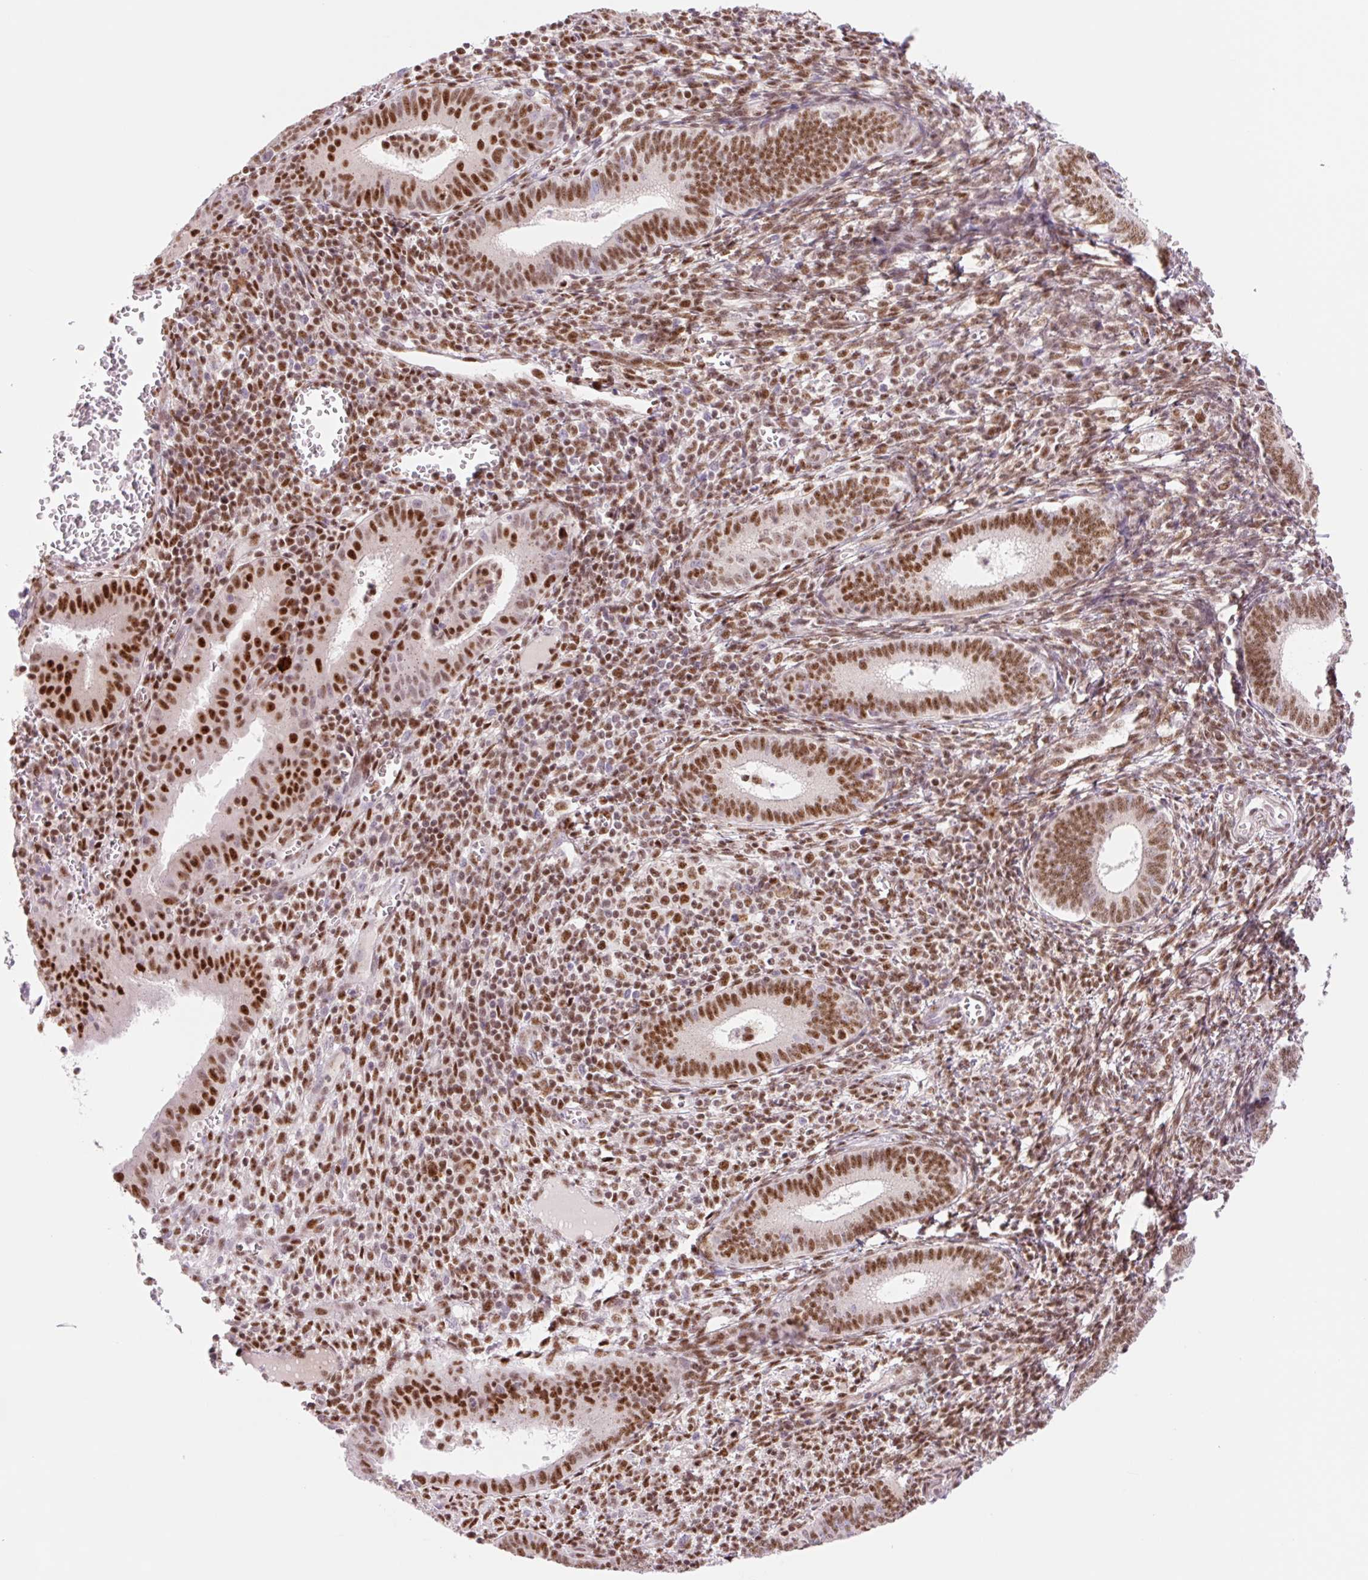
{"staining": {"intensity": "strong", "quantity": ">75%", "location": "nuclear"}, "tissue": "endometrium", "cell_type": "Cells in endometrial stroma", "image_type": "normal", "snomed": [{"axis": "morphology", "description": "Normal tissue, NOS"}, {"axis": "topography", "description": "Endometrium"}], "caption": "High-power microscopy captured an immunohistochemistry (IHC) photomicrograph of benign endometrium, revealing strong nuclear expression in approximately >75% of cells in endometrial stroma.", "gene": "PRDM11", "patient": {"sex": "female", "age": 41}}